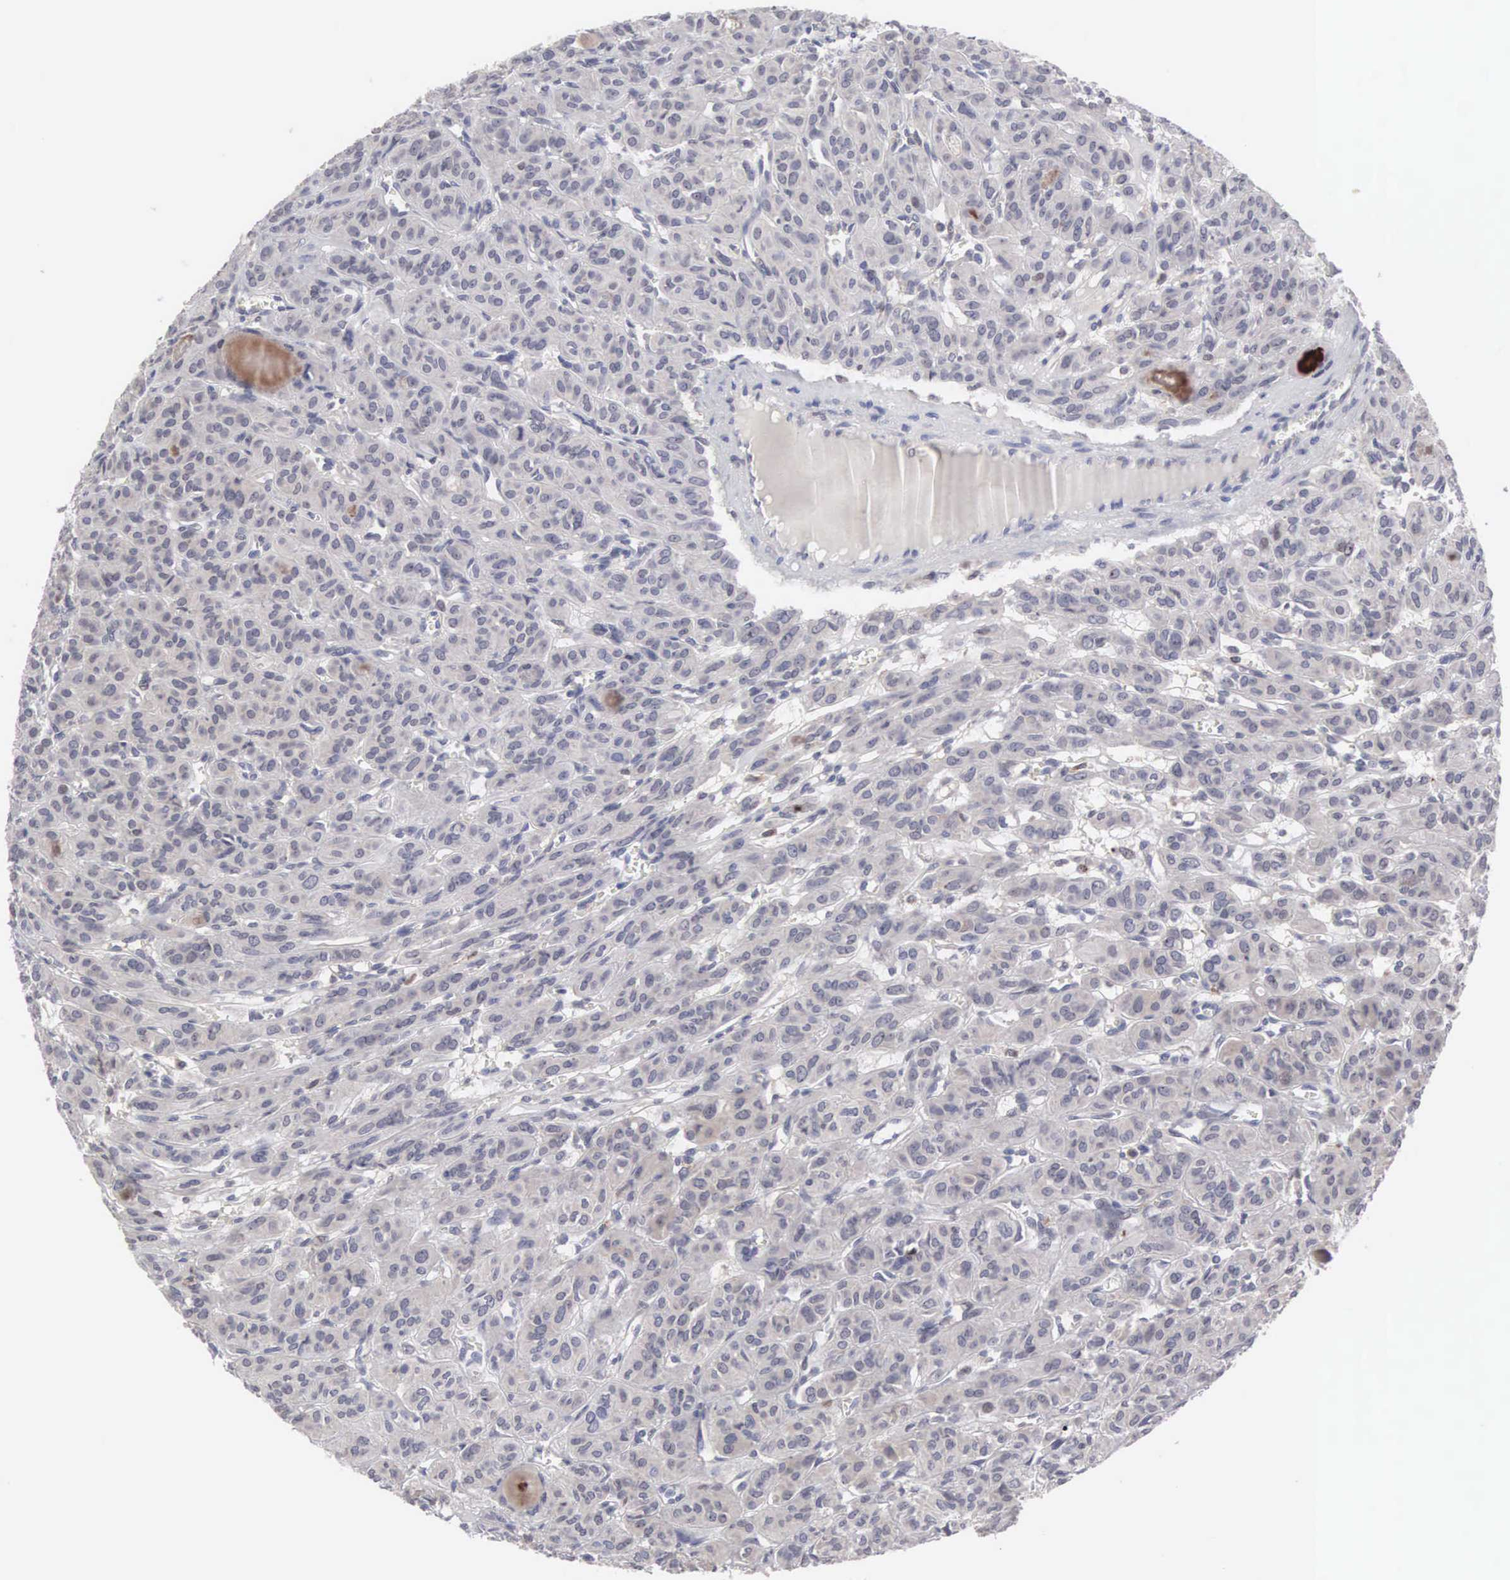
{"staining": {"intensity": "negative", "quantity": "none", "location": "none"}, "tissue": "thyroid cancer", "cell_type": "Tumor cells", "image_type": "cancer", "snomed": [{"axis": "morphology", "description": "Follicular adenoma carcinoma, NOS"}, {"axis": "topography", "description": "Thyroid gland"}], "caption": "Tumor cells are negative for brown protein staining in follicular adenoma carcinoma (thyroid). (Immunohistochemistry, brightfield microscopy, high magnification).", "gene": "ACOT4", "patient": {"sex": "female", "age": 71}}